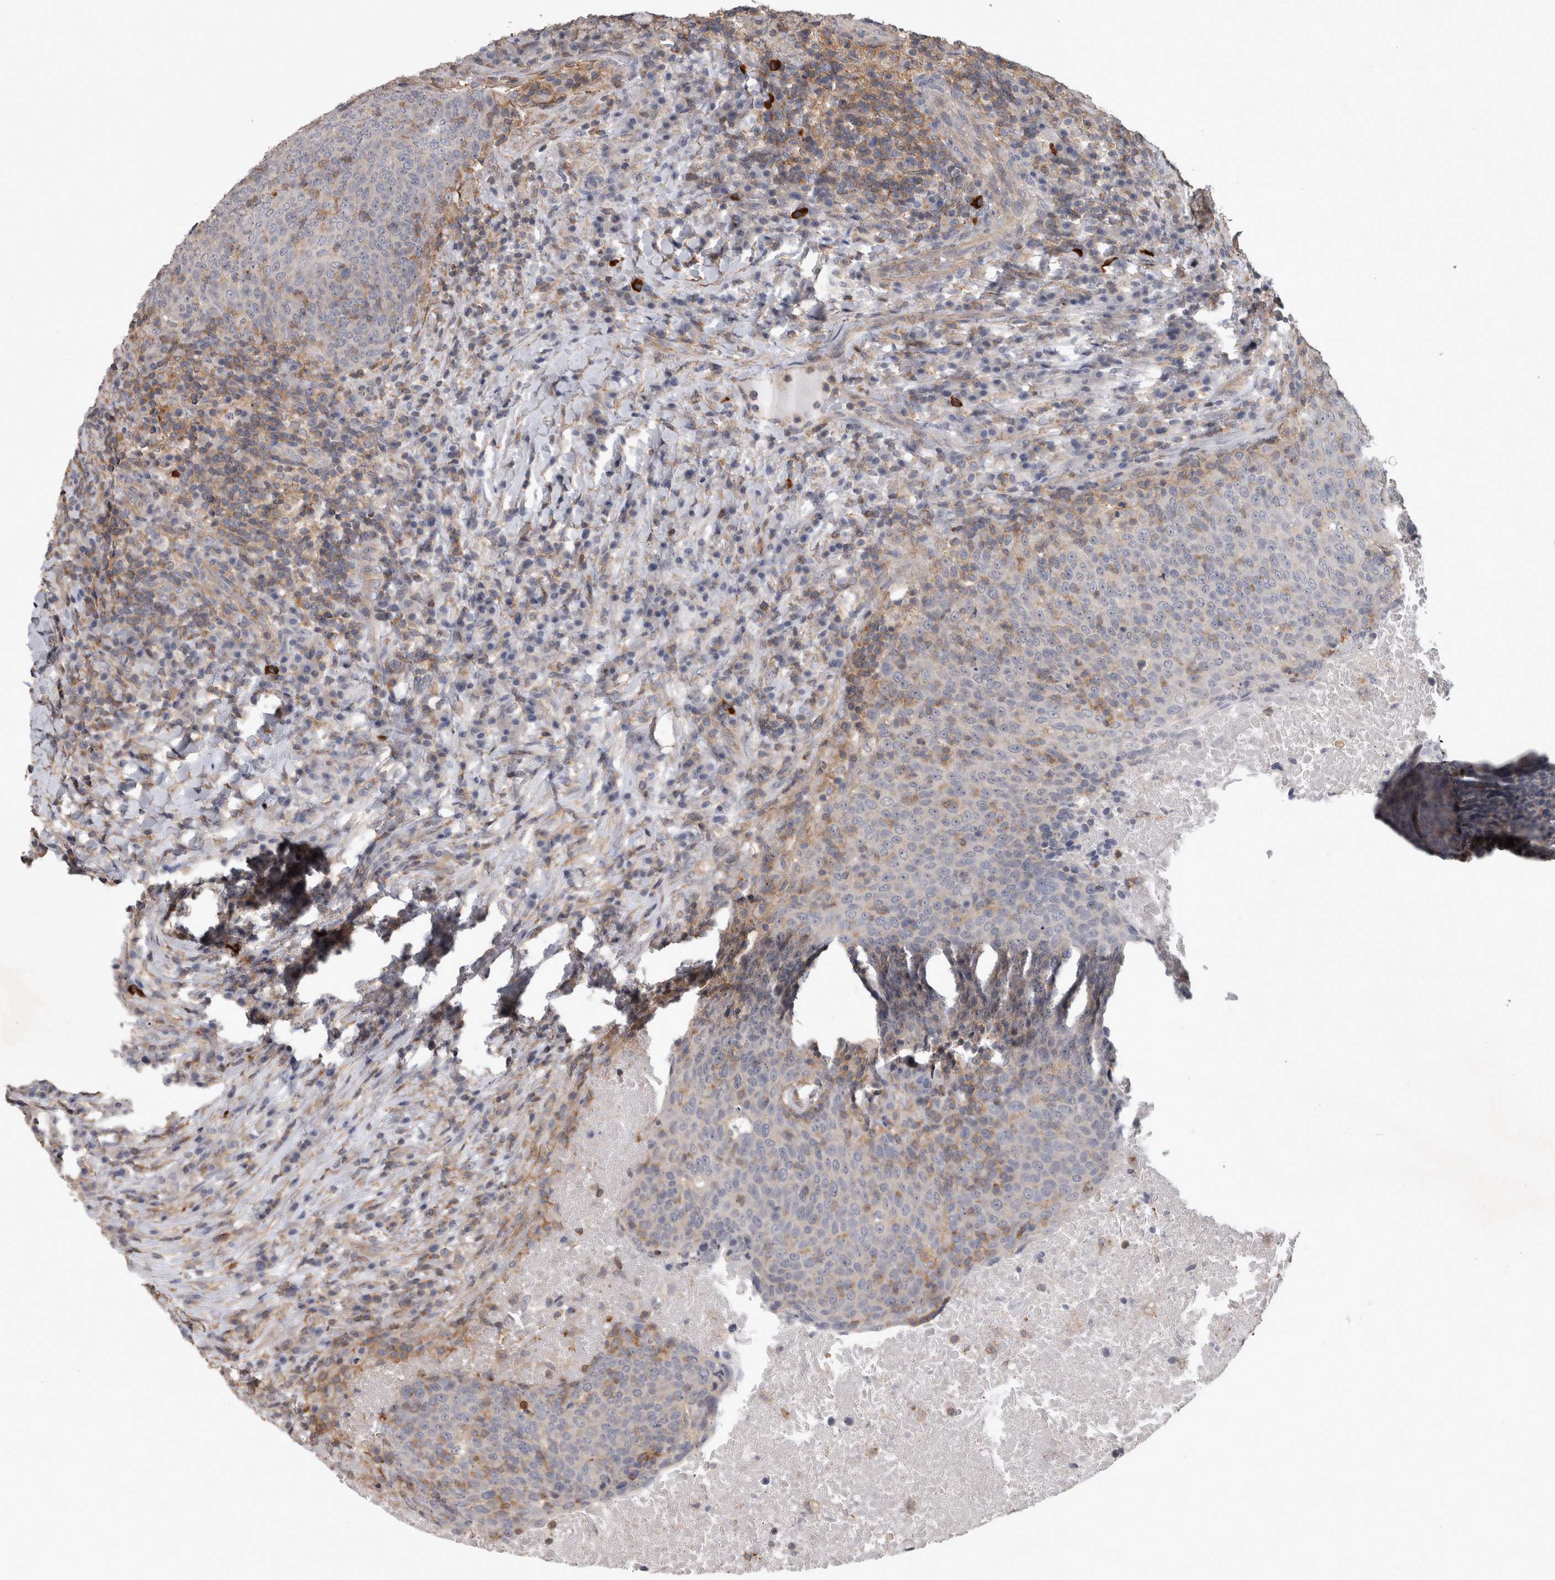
{"staining": {"intensity": "negative", "quantity": "none", "location": "none"}, "tissue": "head and neck cancer", "cell_type": "Tumor cells", "image_type": "cancer", "snomed": [{"axis": "morphology", "description": "Squamous cell carcinoma, NOS"}, {"axis": "morphology", "description": "Squamous cell carcinoma, metastatic, NOS"}, {"axis": "topography", "description": "Lymph node"}, {"axis": "topography", "description": "Head-Neck"}], "caption": "This is a photomicrograph of immunohistochemistry (IHC) staining of head and neck squamous cell carcinoma, which shows no expression in tumor cells. Brightfield microscopy of immunohistochemistry stained with DAB (3,3'-diaminobenzidine) (brown) and hematoxylin (blue), captured at high magnification.", "gene": "SPATA48", "patient": {"sex": "male", "age": 62}}